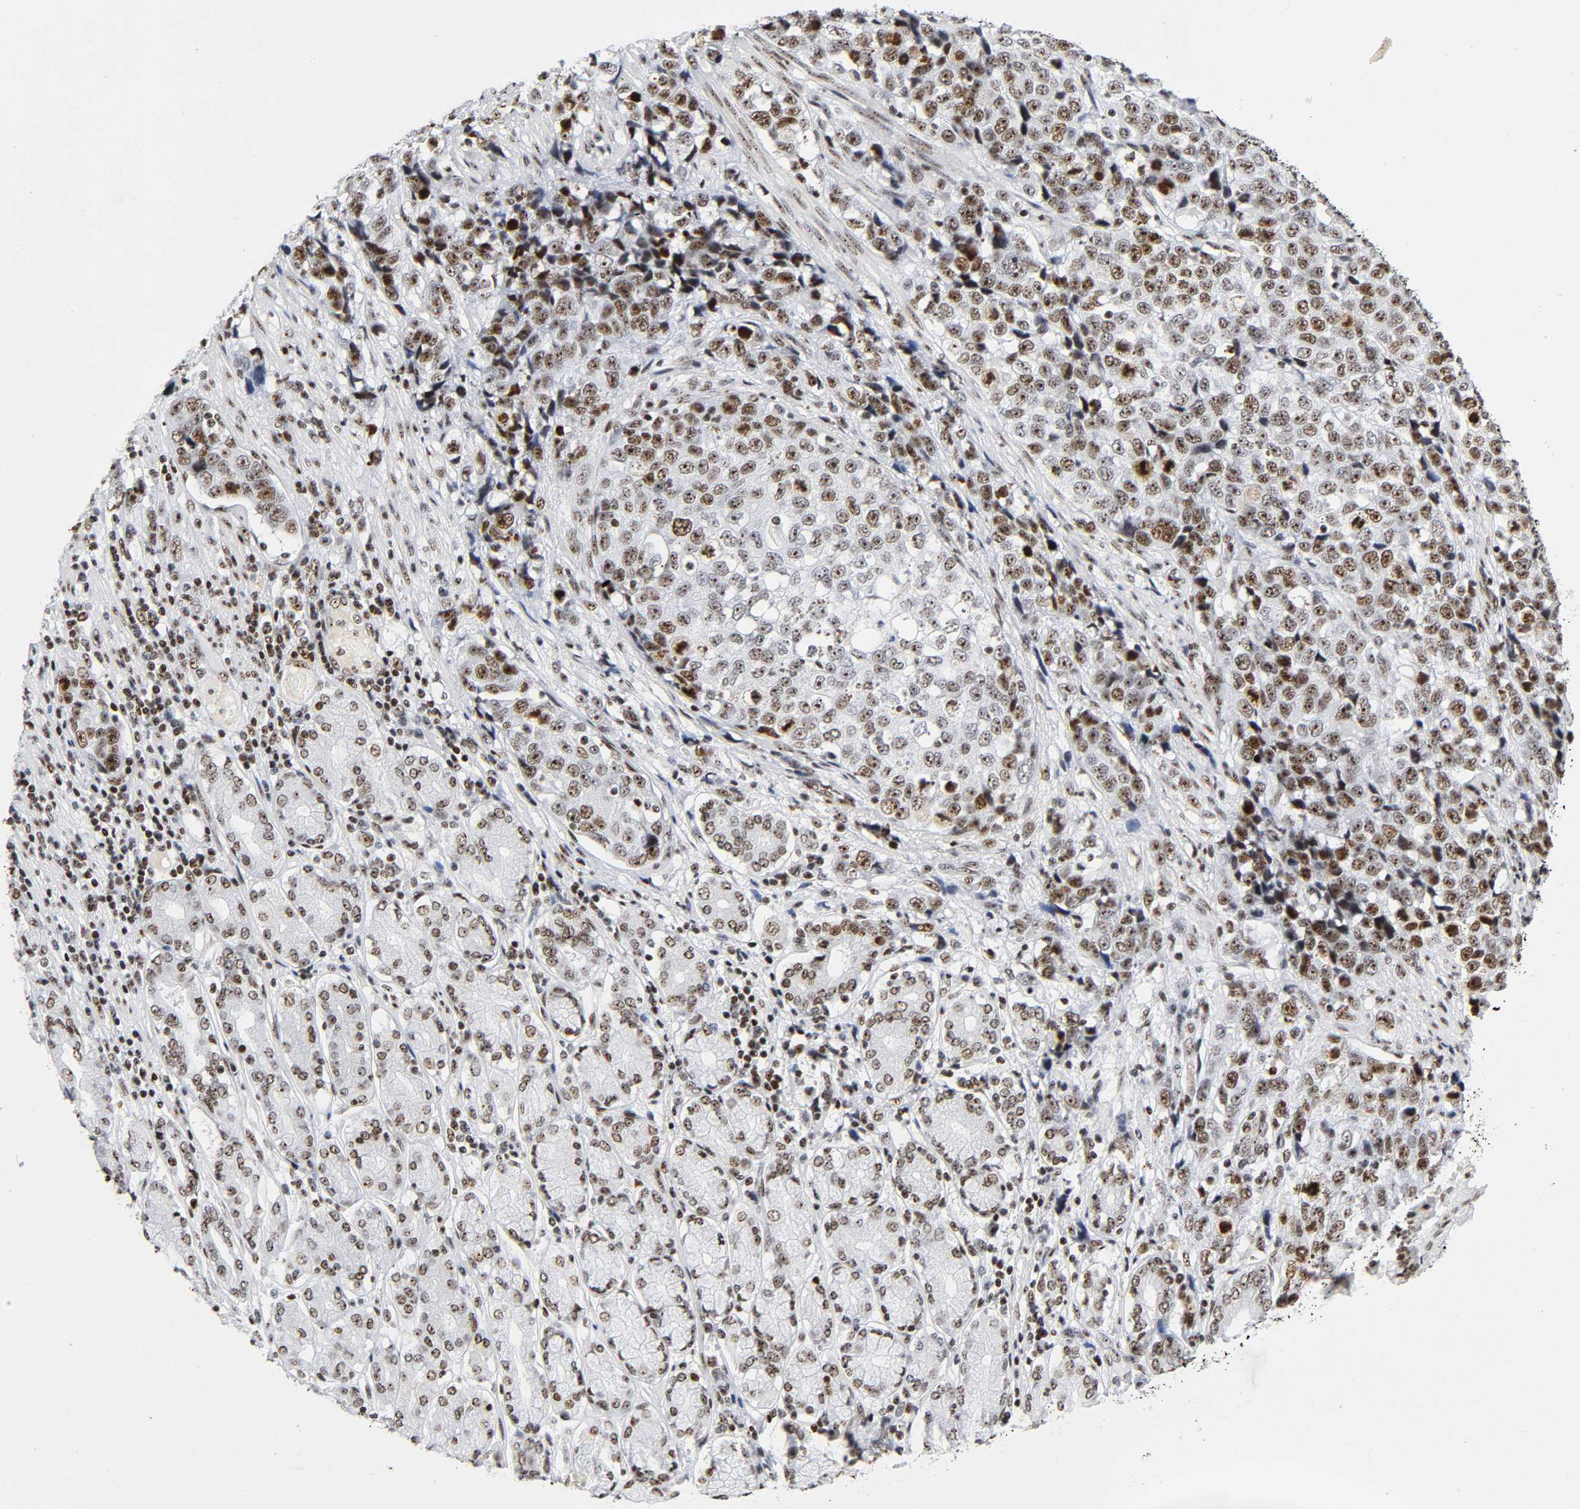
{"staining": {"intensity": "strong", "quantity": ">75%", "location": "cytoplasmic/membranous,nuclear"}, "tissue": "stomach cancer", "cell_type": "Tumor cells", "image_type": "cancer", "snomed": [{"axis": "morphology", "description": "Normal tissue, NOS"}, {"axis": "morphology", "description": "Adenocarcinoma, NOS"}, {"axis": "topography", "description": "Stomach"}], "caption": "Immunohistochemical staining of human stomach cancer reveals strong cytoplasmic/membranous and nuclear protein expression in about >75% of tumor cells. The staining was performed using DAB (3,3'-diaminobenzidine) to visualize the protein expression in brown, while the nuclei were stained in blue with hematoxylin (Magnification: 20x).", "gene": "UBTF", "patient": {"sex": "male", "age": 48}}